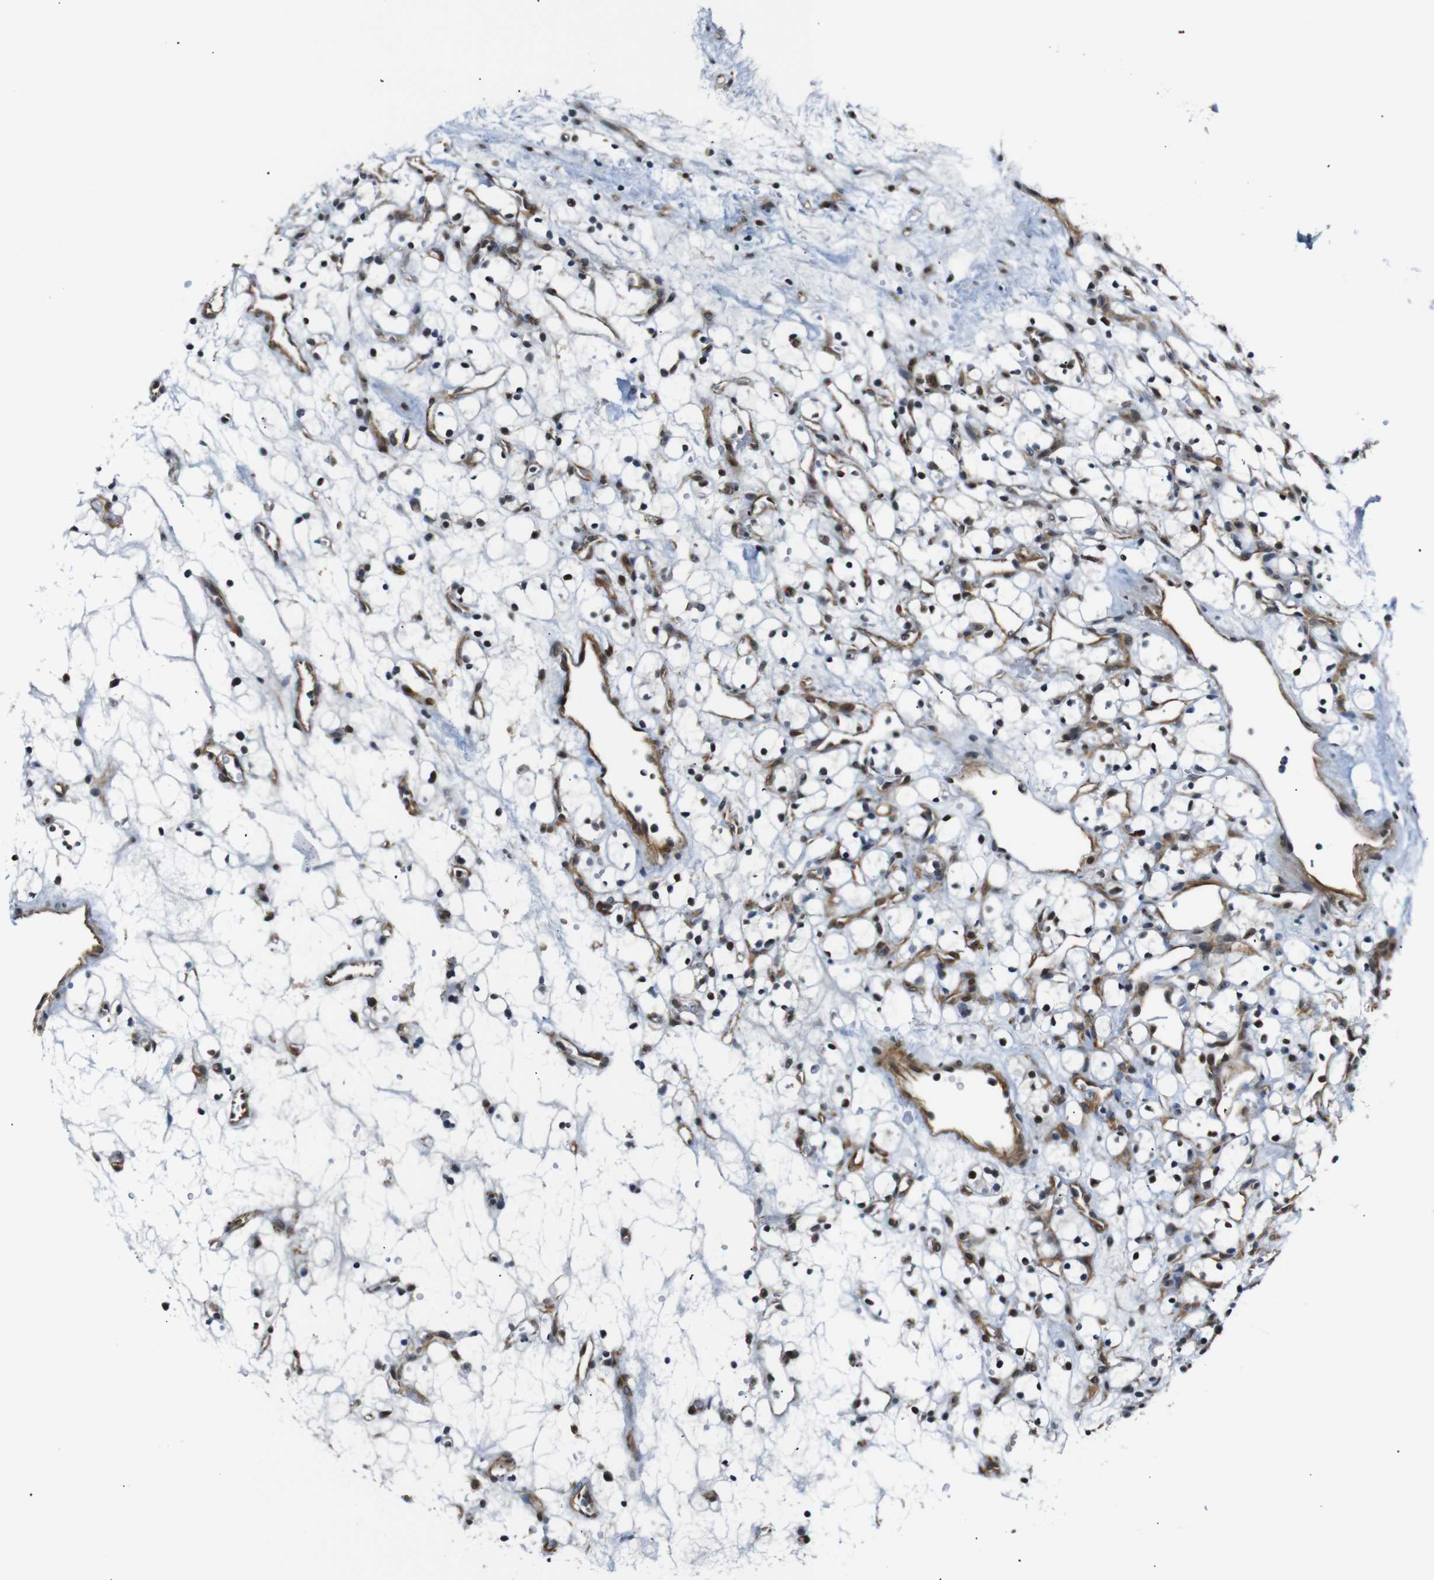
{"staining": {"intensity": "weak", "quantity": ">75%", "location": "nuclear"}, "tissue": "renal cancer", "cell_type": "Tumor cells", "image_type": "cancer", "snomed": [{"axis": "morphology", "description": "Adenocarcinoma, NOS"}, {"axis": "topography", "description": "Kidney"}], "caption": "A brown stain highlights weak nuclear expression of a protein in renal cancer tumor cells.", "gene": "PARN", "patient": {"sex": "female", "age": 60}}